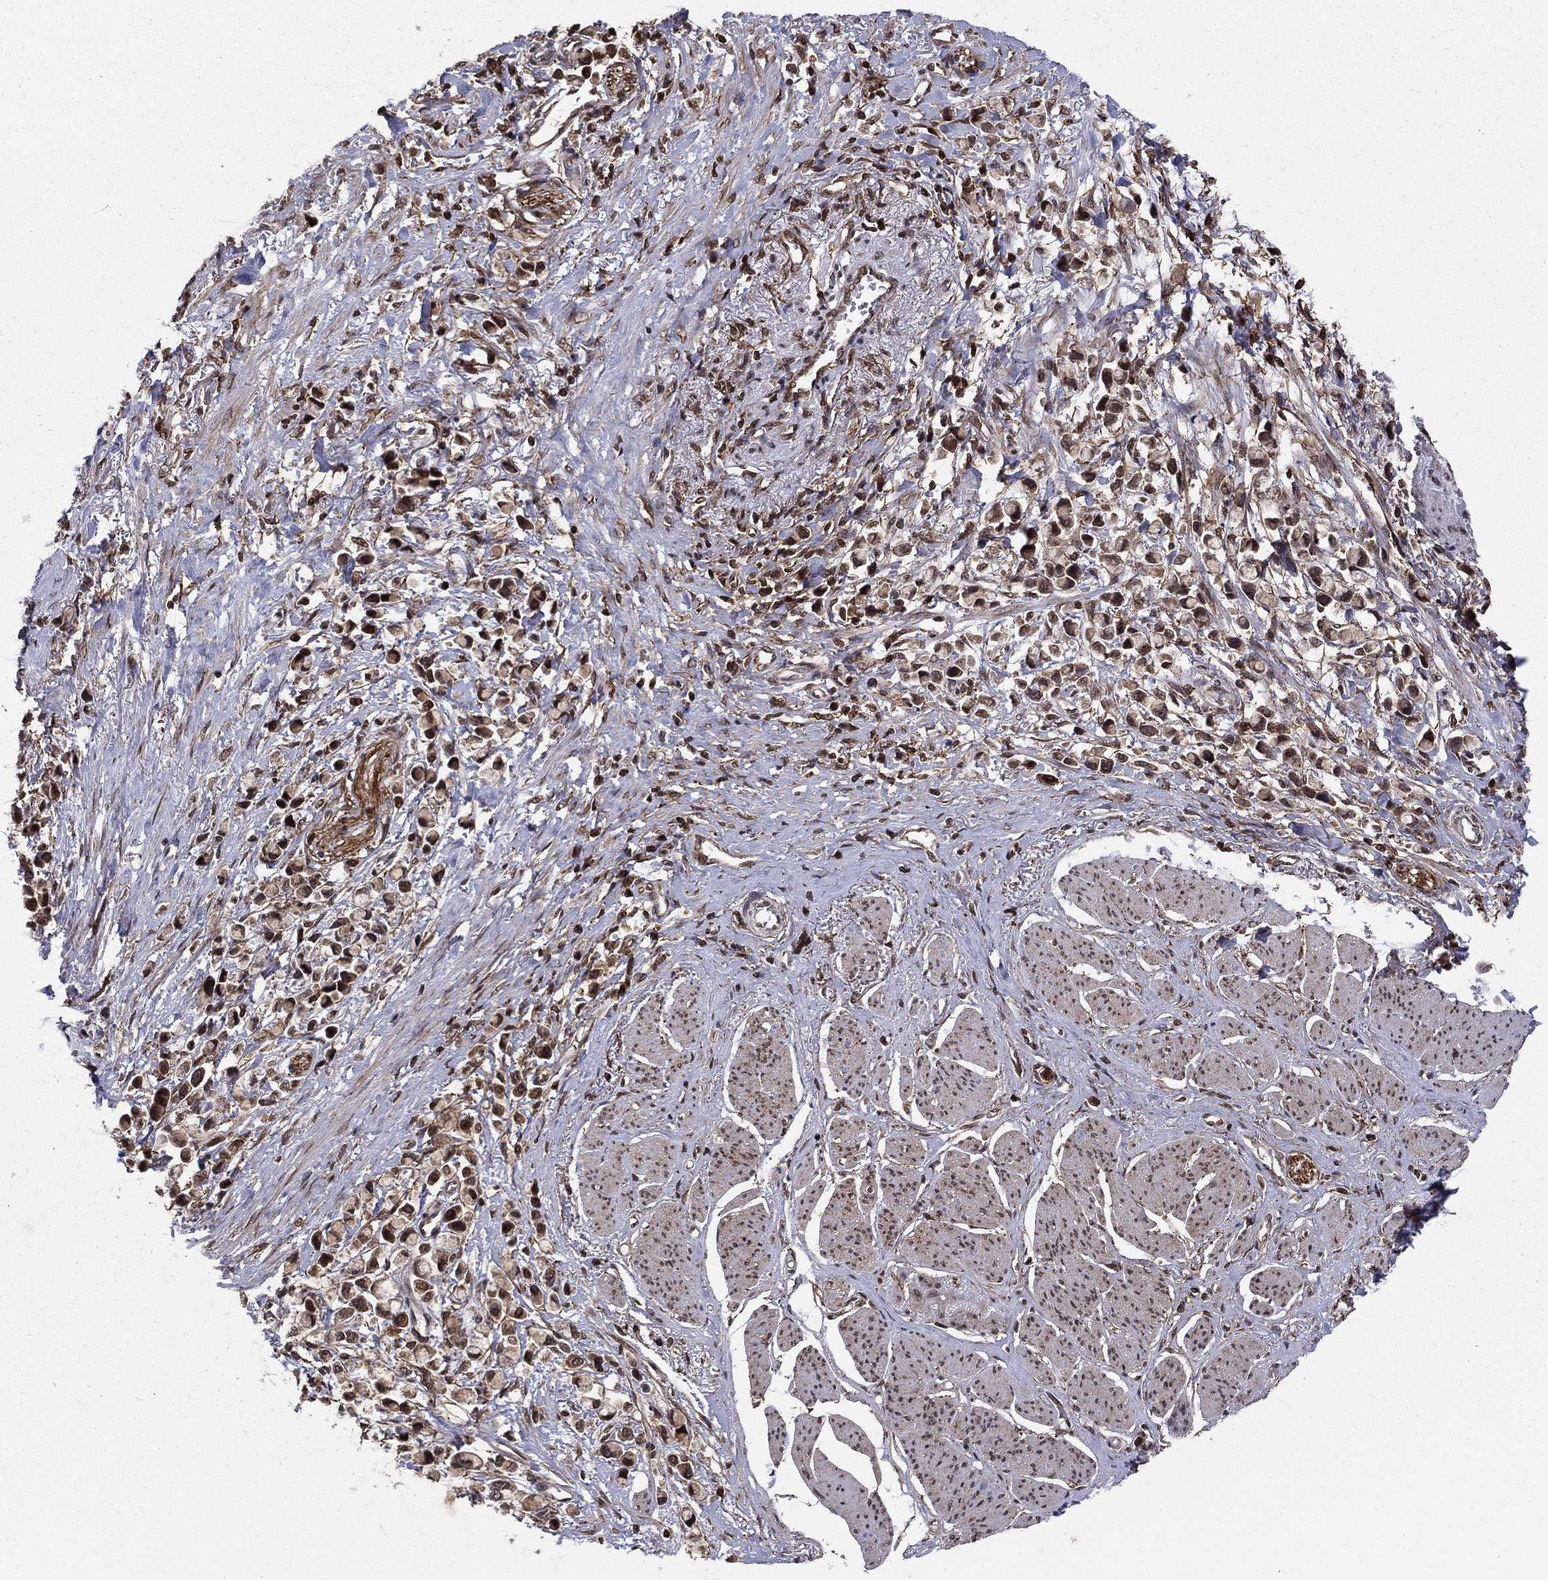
{"staining": {"intensity": "strong", "quantity": "25%-75%", "location": "nuclear"}, "tissue": "stomach cancer", "cell_type": "Tumor cells", "image_type": "cancer", "snomed": [{"axis": "morphology", "description": "Adenocarcinoma, NOS"}, {"axis": "topography", "description": "Stomach"}], "caption": "A histopathology image showing strong nuclear positivity in about 25%-75% of tumor cells in stomach cancer (adenocarcinoma), as visualized by brown immunohistochemical staining.", "gene": "SSX2IP", "patient": {"sex": "female", "age": 81}}